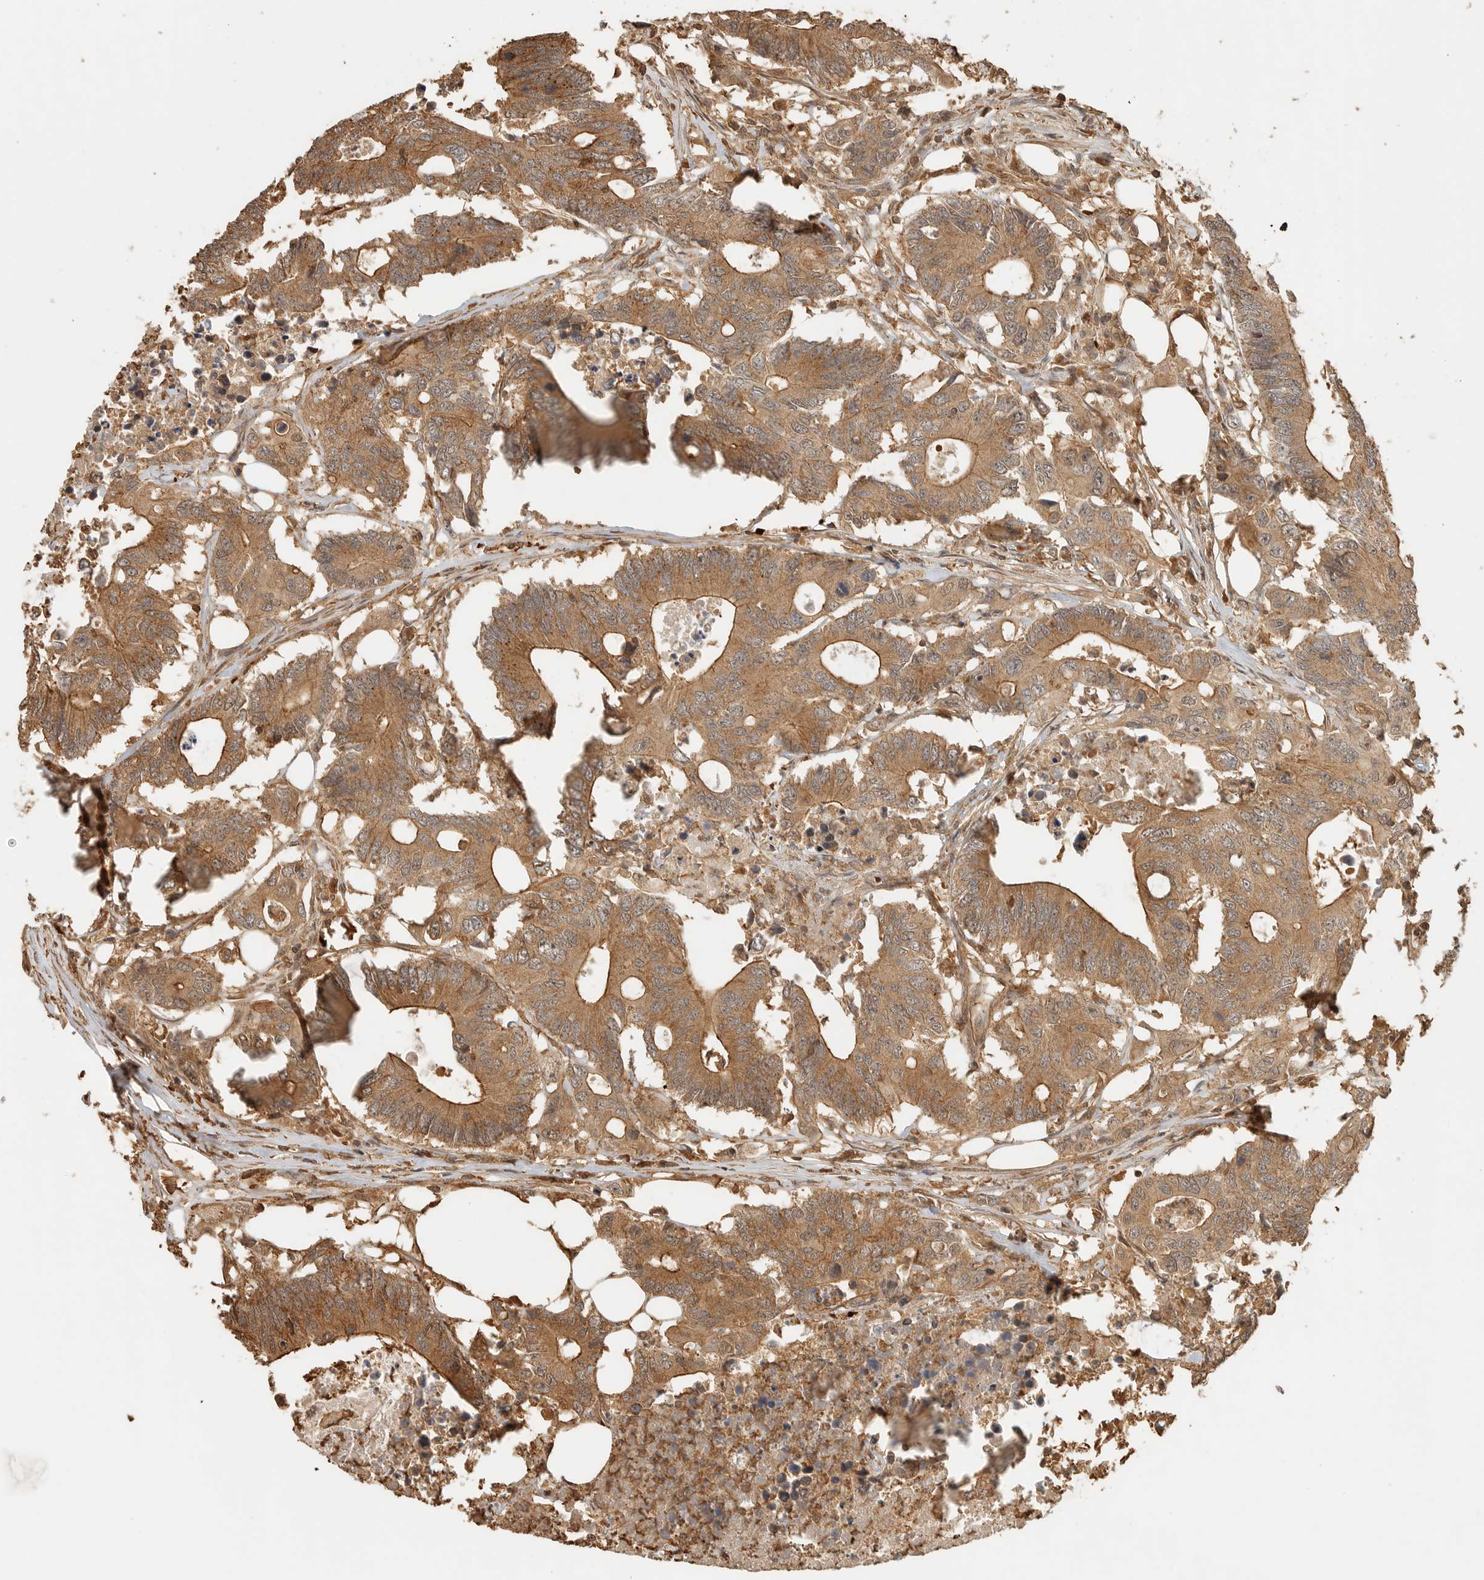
{"staining": {"intensity": "moderate", "quantity": ">75%", "location": "cytoplasmic/membranous"}, "tissue": "colorectal cancer", "cell_type": "Tumor cells", "image_type": "cancer", "snomed": [{"axis": "morphology", "description": "Adenocarcinoma, NOS"}, {"axis": "topography", "description": "Colon"}], "caption": "Immunohistochemistry (DAB) staining of colorectal cancer (adenocarcinoma) reveals moderate cytoplasmic/membranous protein positivity in approximately >75% of tumor cells.", "gene": "OTUD6B", "patient": {"sex": "male", "age": 71}}